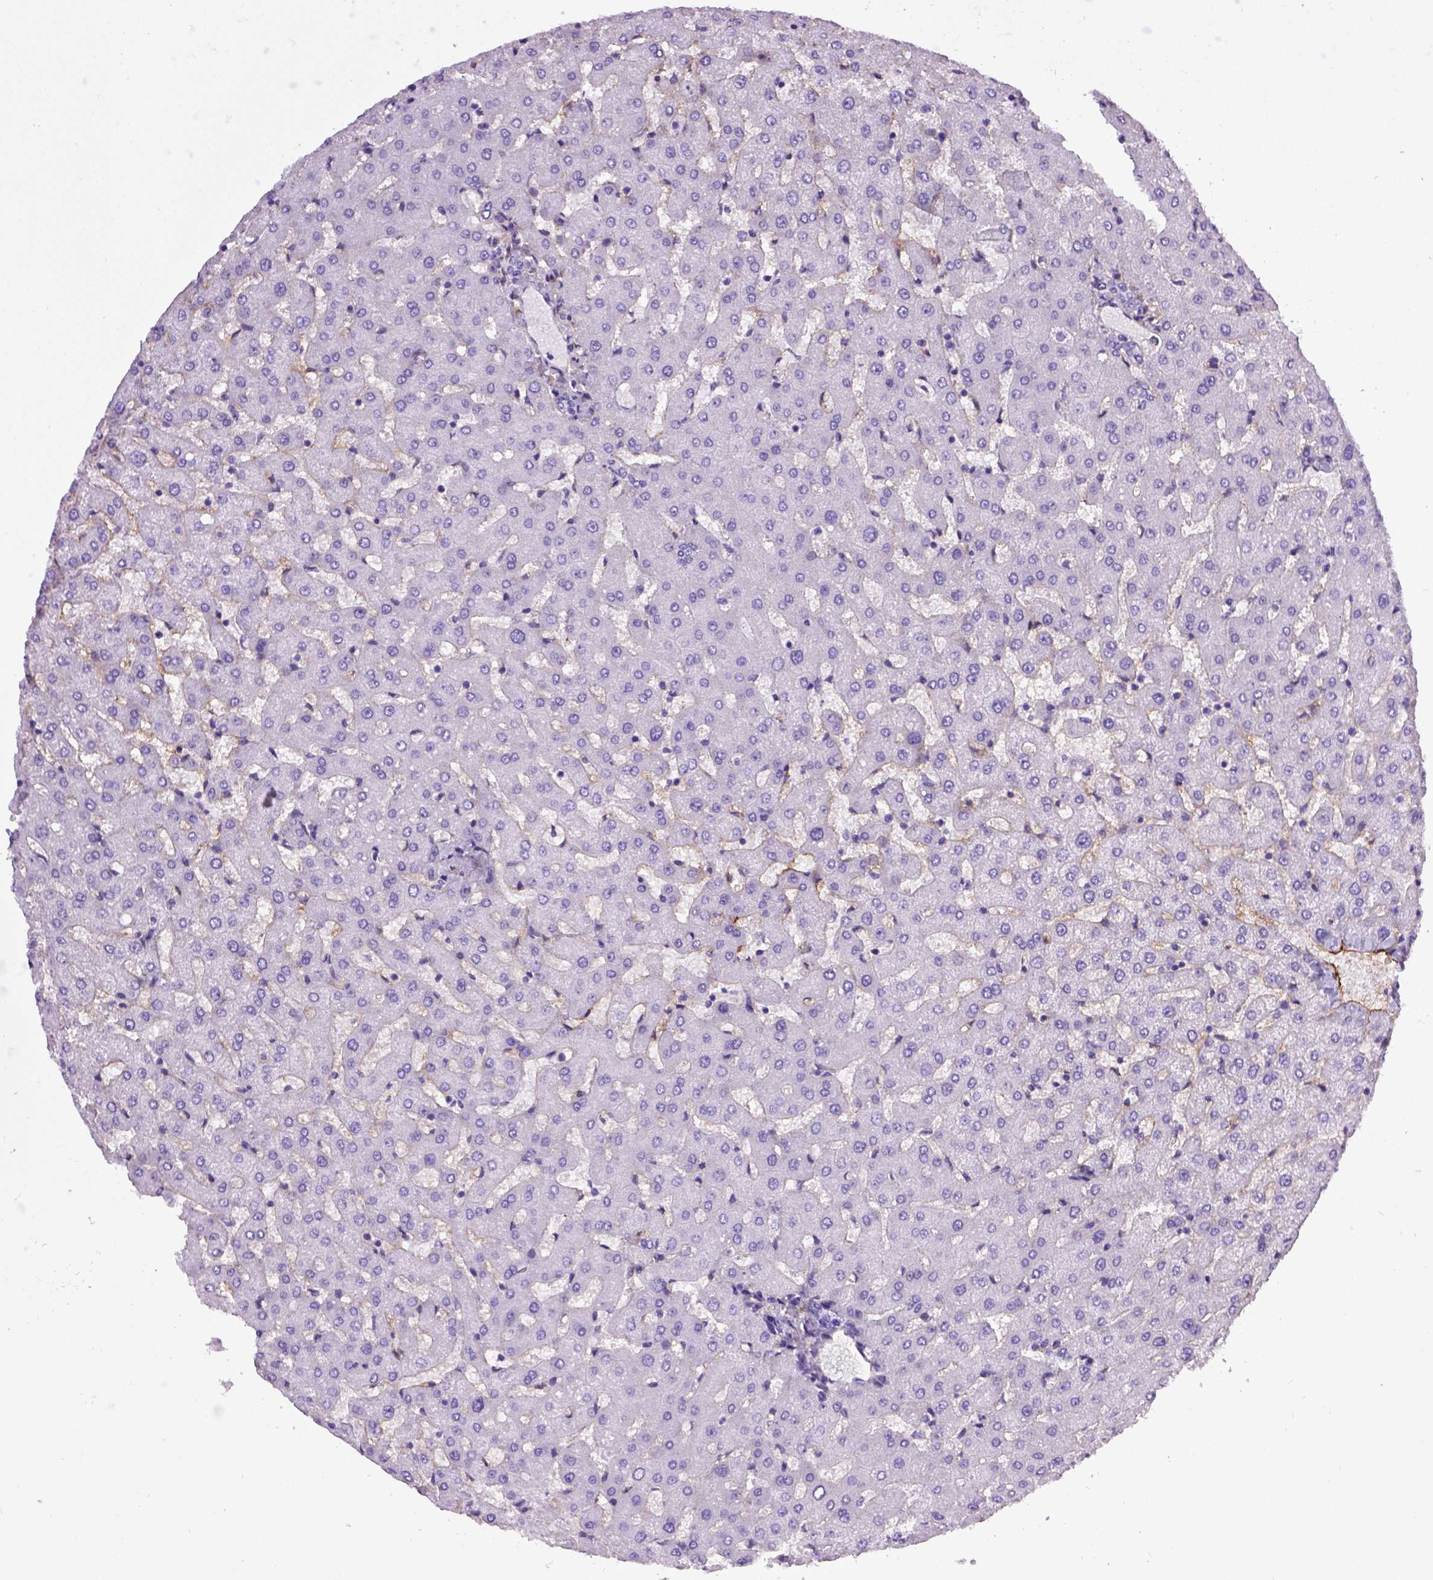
{"staining": {"intensity": "negative", "quantity": "none", "location": "none"}, "tissue": "liver", "cell_type": "Cholangiocytes", "image_type": "normal", "snomed": [{"axis": "morphology", "description": "Normal tissue, NOS"}, {"axis": "topography", "description": "Liver"}], "caption": "High magnification brightfield microscopy of unremarkable liver stained with DAB (3,3'-diaminobenzidine) (brown) and counterstained with hematoxylin (blue): cholangiocytes show no significant staining. (Brightfield microscopy of DAB (3,3'-diaminobenzidine) IHC at high magnification).", "gene": "ENG", "patient": {"sex": "female", "age": 50}}